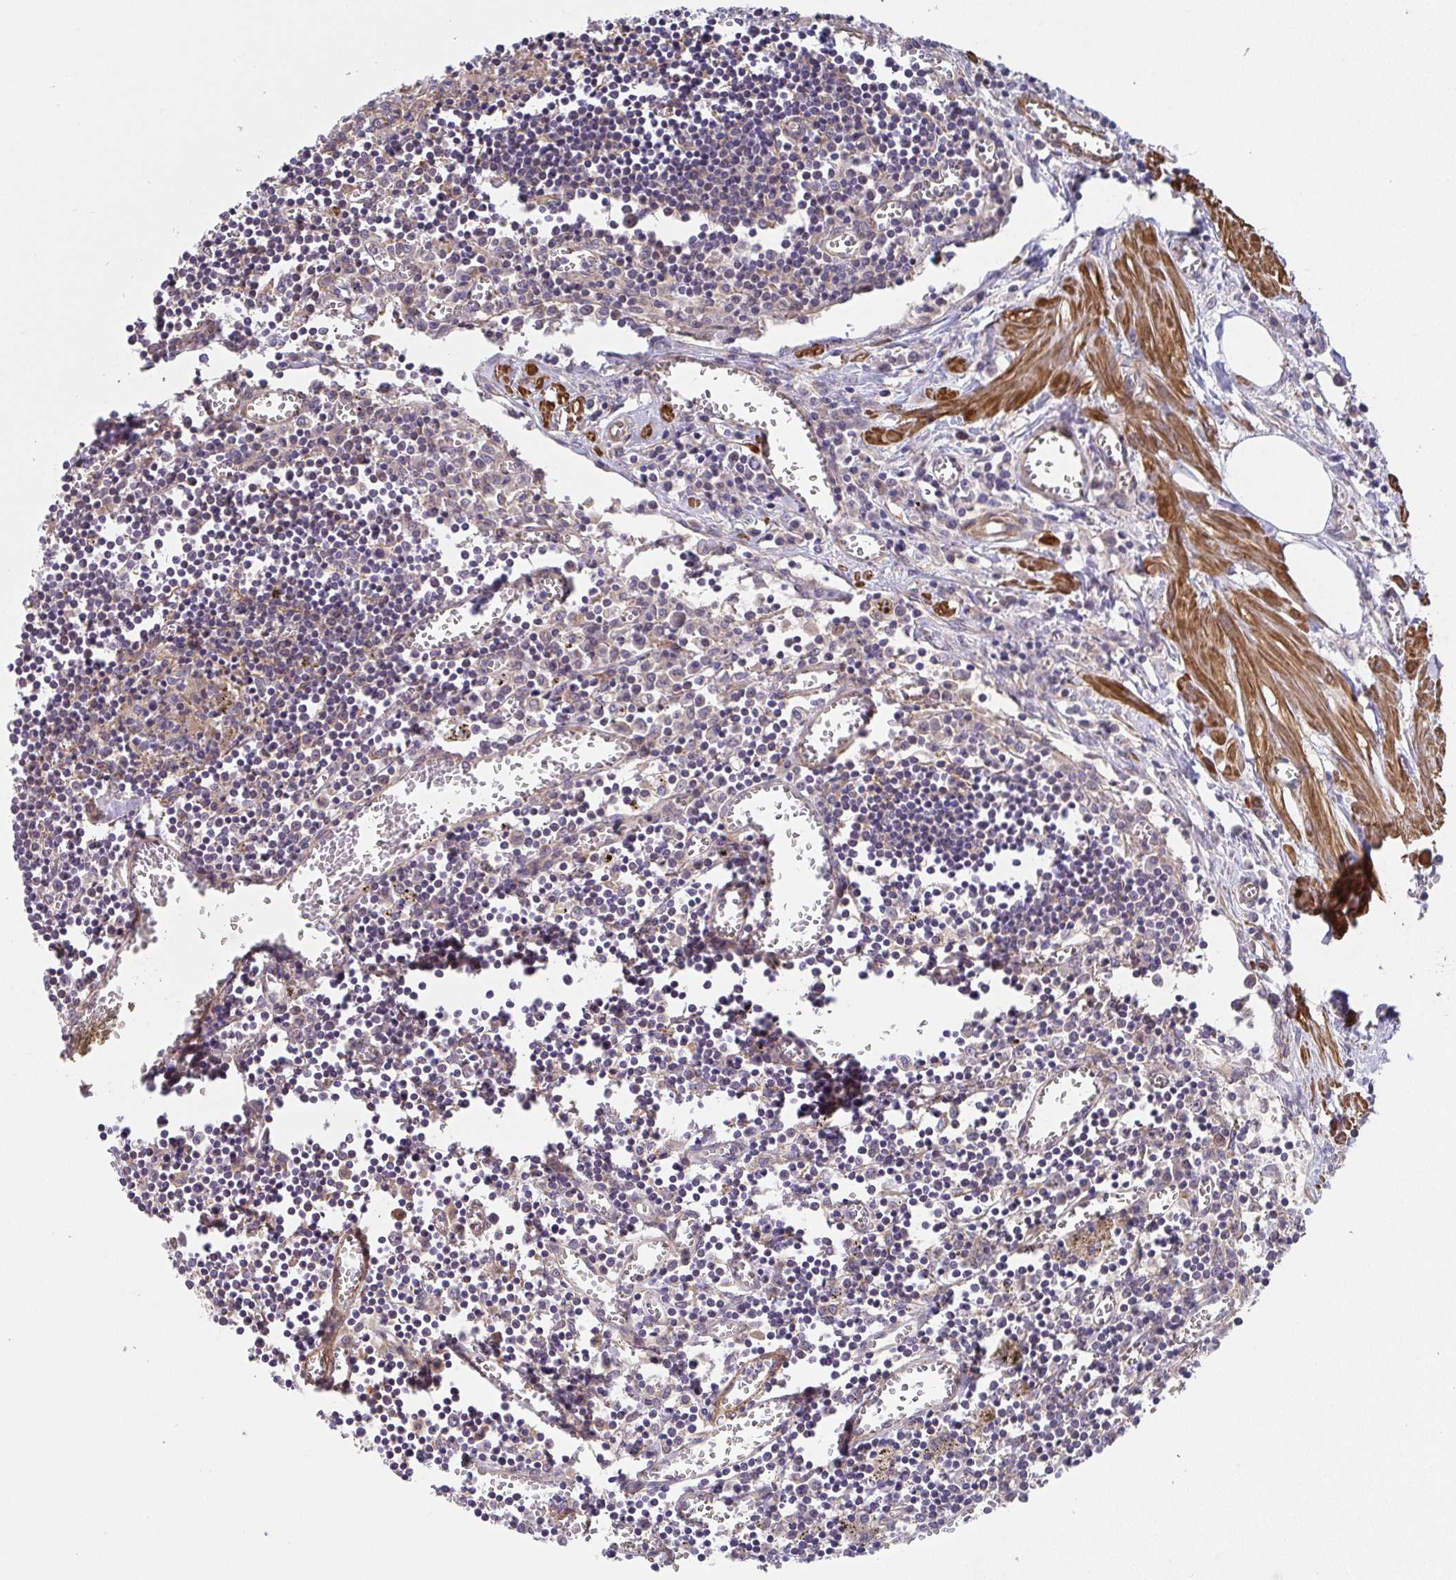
{"staining": {"intensity": "weak", "quantity": "25%-75%", "location": "cytoplasmic/membranous"}, "tissue": "lymph node", "cell_type": "Germinal center cells", "image_type": "normal", "snomed": [{"axis": "morphology", "description": "Normal tissue, NOS"}, {"axis": "topography", "description": "Lymph node"}], "caption": "Immunohistochemical staining of benign lymph node displays weak cytoplasmic/membranous protein positivity in about 25%-75% of germinal center cells.", "gene": "ZNF696", "patient": {"sex": "male", "age": 66}}